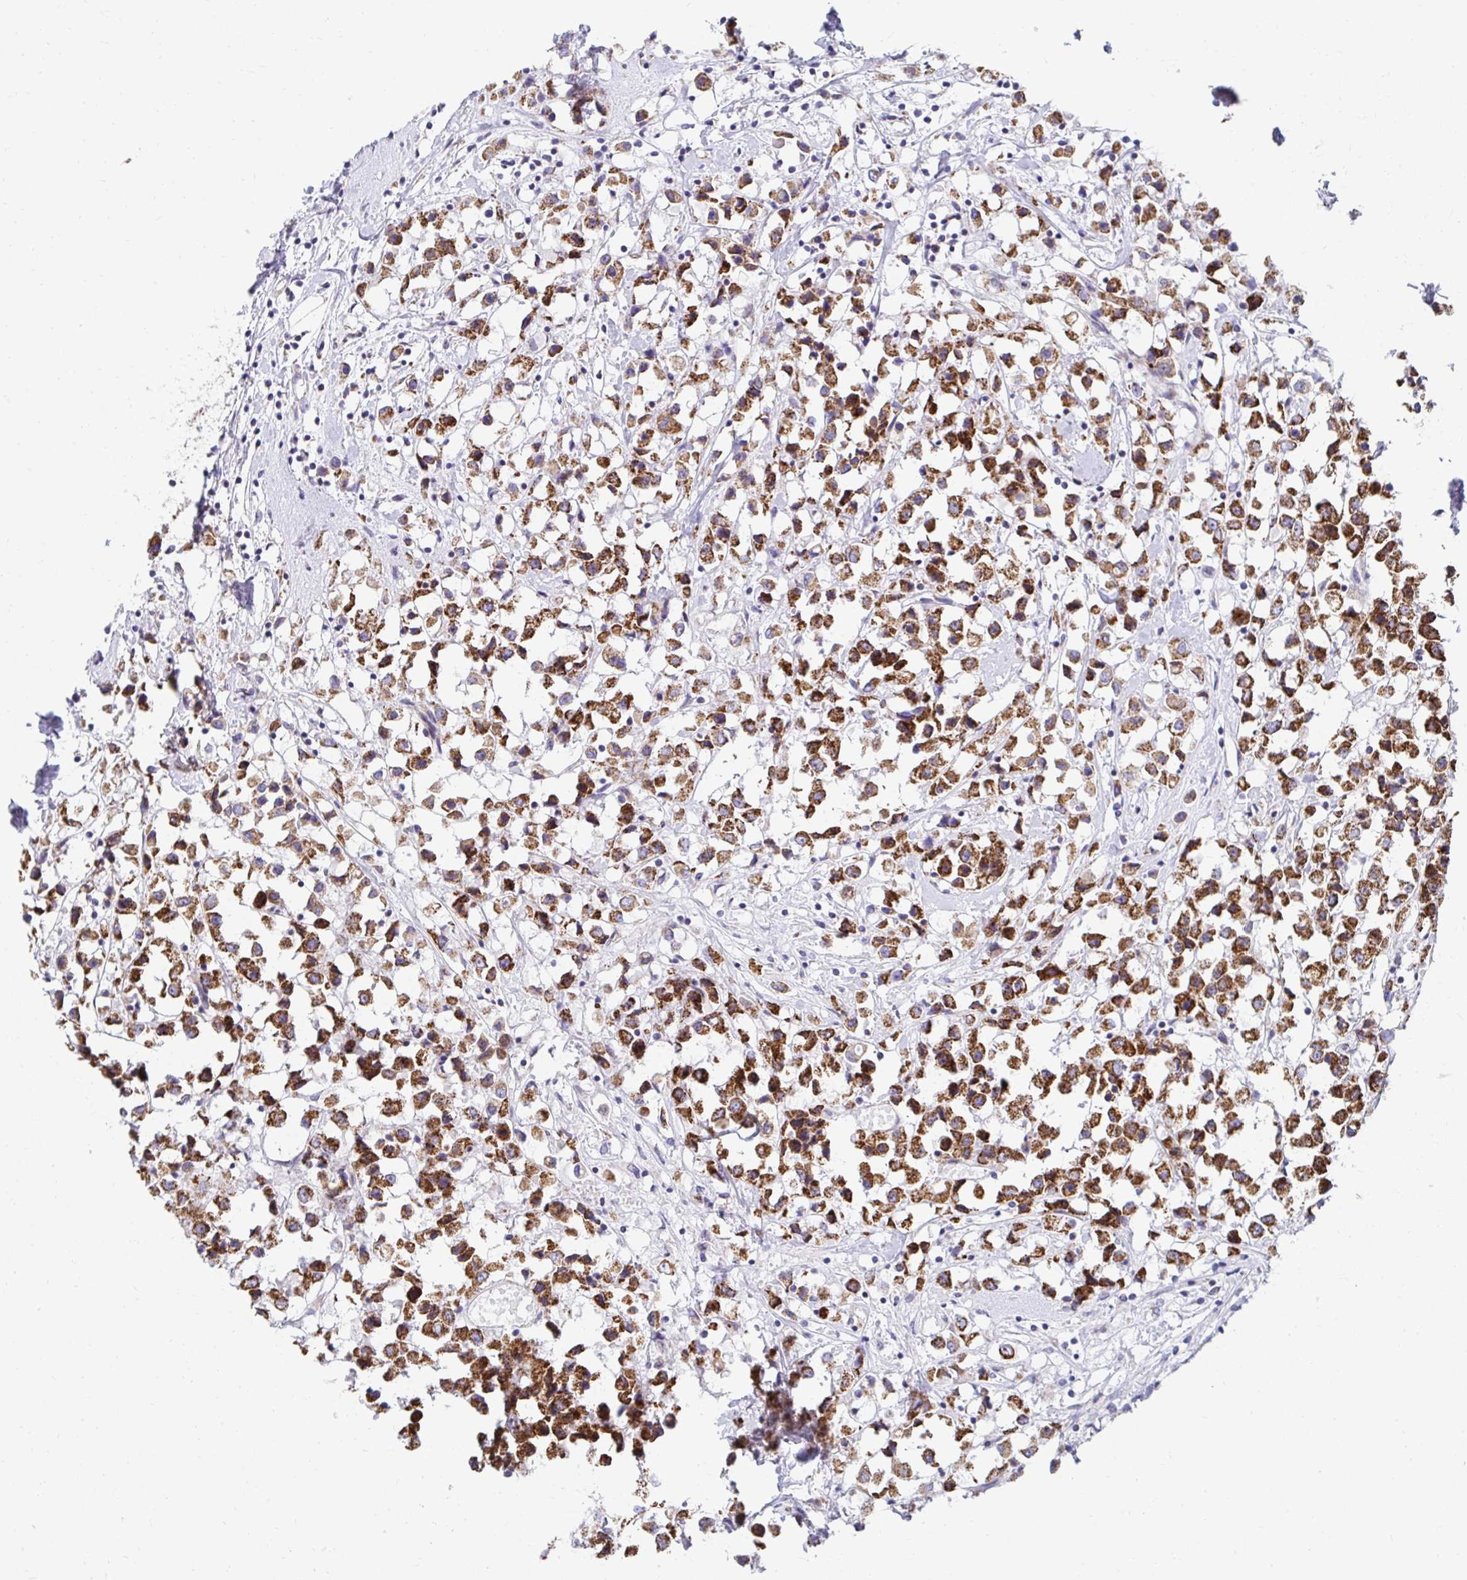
{"staining": {"intensity": "strong", "quantity": ">75%", "location": "cytoplasmic/membranous"}, "tissue": "breast cancer", "cell_type": "Tumor cells", "image_type": "cancer", "snomed": [{"axis": "morphology", "description": "Duct carcinoma"}, {"axis": "topography", "description": "Breast"}], "caption": "Breast invasive ductal carcinoma stained with a brown dye exhibits strong cytoplasmic/membranous positive staining in about >75% of tumor cells.", "gene": "EXOC5", "patient": {"sex": "female", "age": 61}}